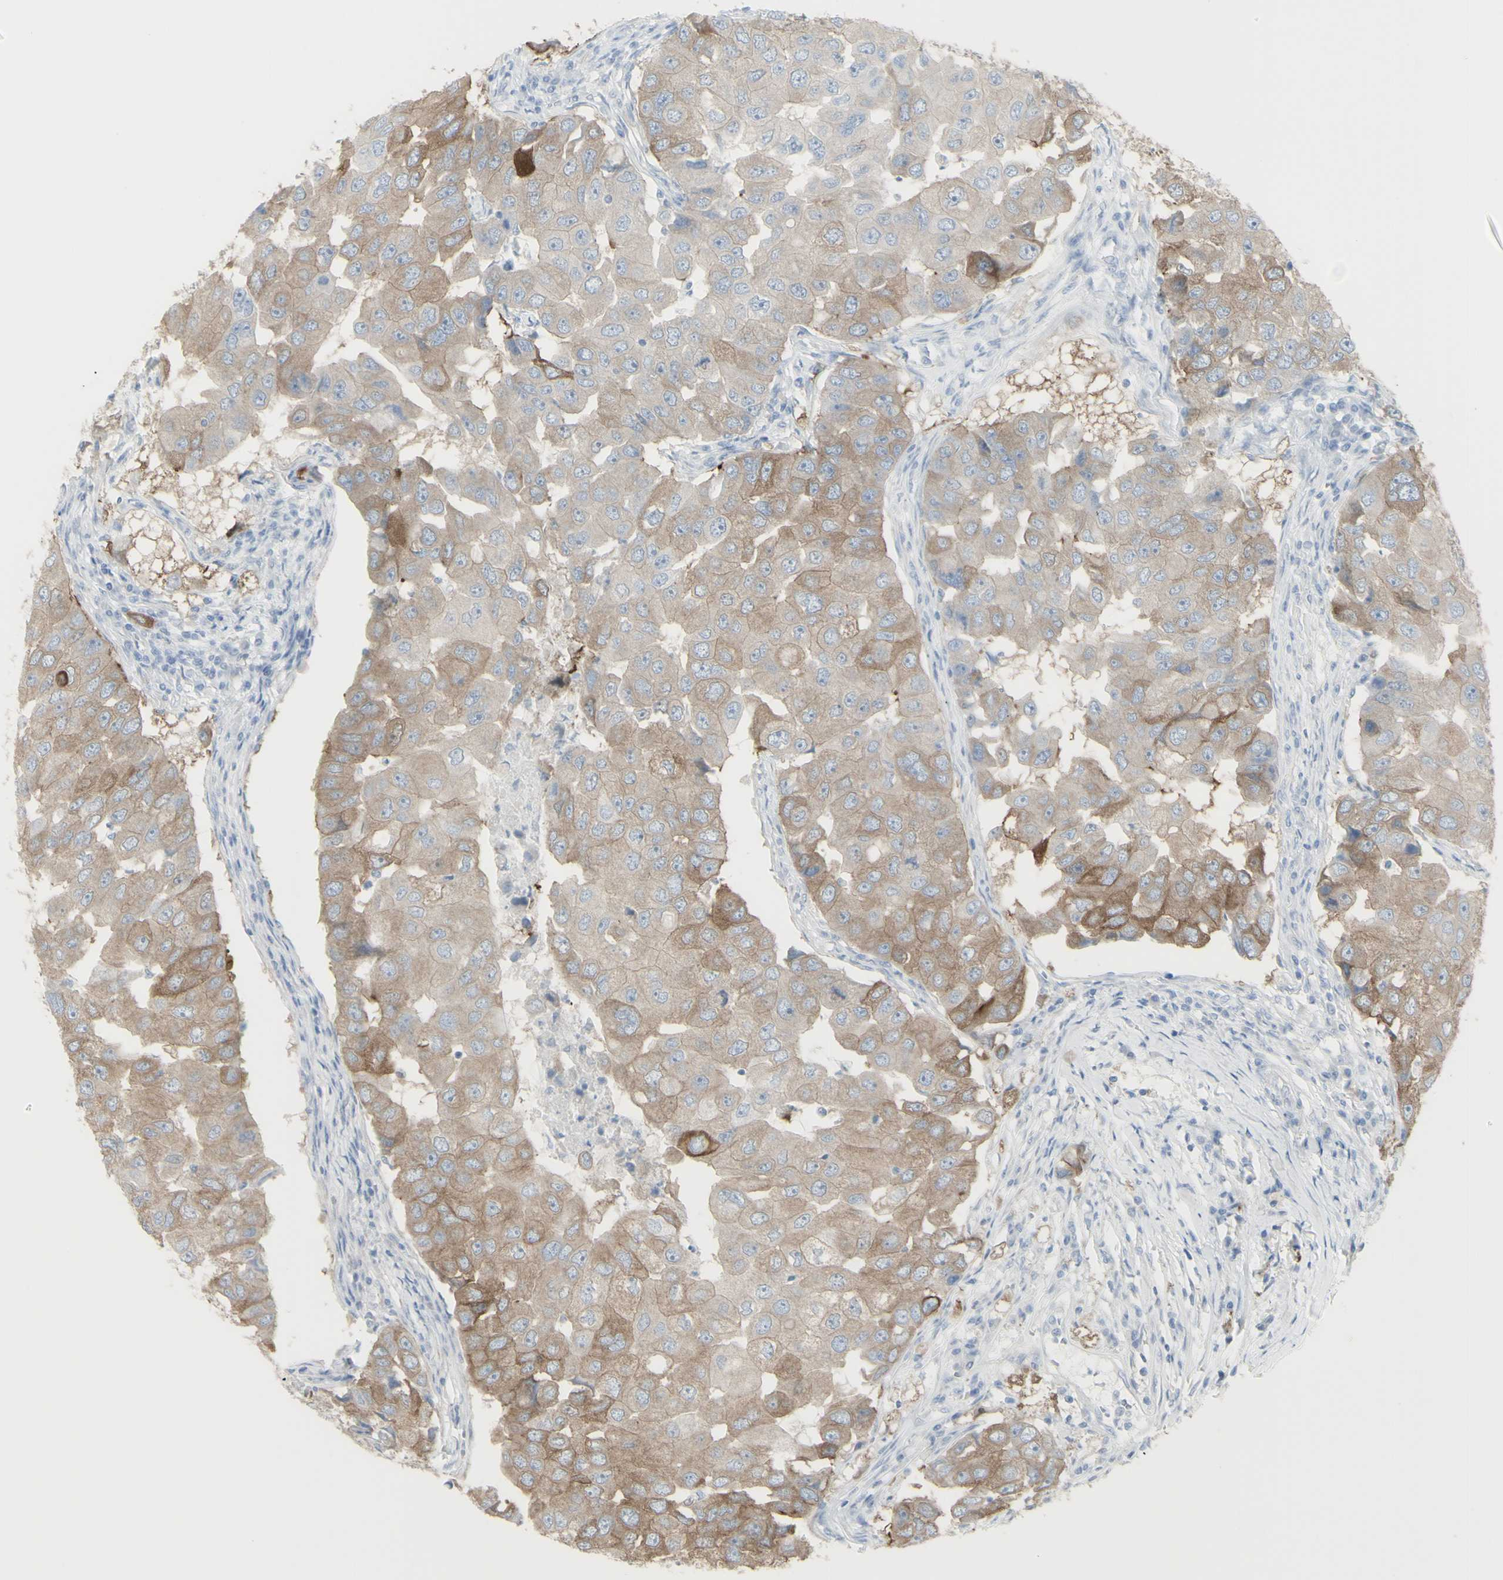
{"staining": {"intensity": "moderate", "quantity": ">75%", "location": "cytoplasmic/membranous"}, "tissue": "breast cancer", "cell_type": "Tumor cells", "image_type": "cancer", "snomed": [{"axis": "morphology", "description": "Duct carcinoma"}, {"axis": "topography", "description": "Breast"}], "caption": "Moderate cytoplasmic/membranous positivity for a protein is appreciated in approximately >75% of tumor cells of breast cancer using immunohistochemistry (IHC).", "gene": "ENSG00000198211", "patient": {"sex": "female", "age": 27}}